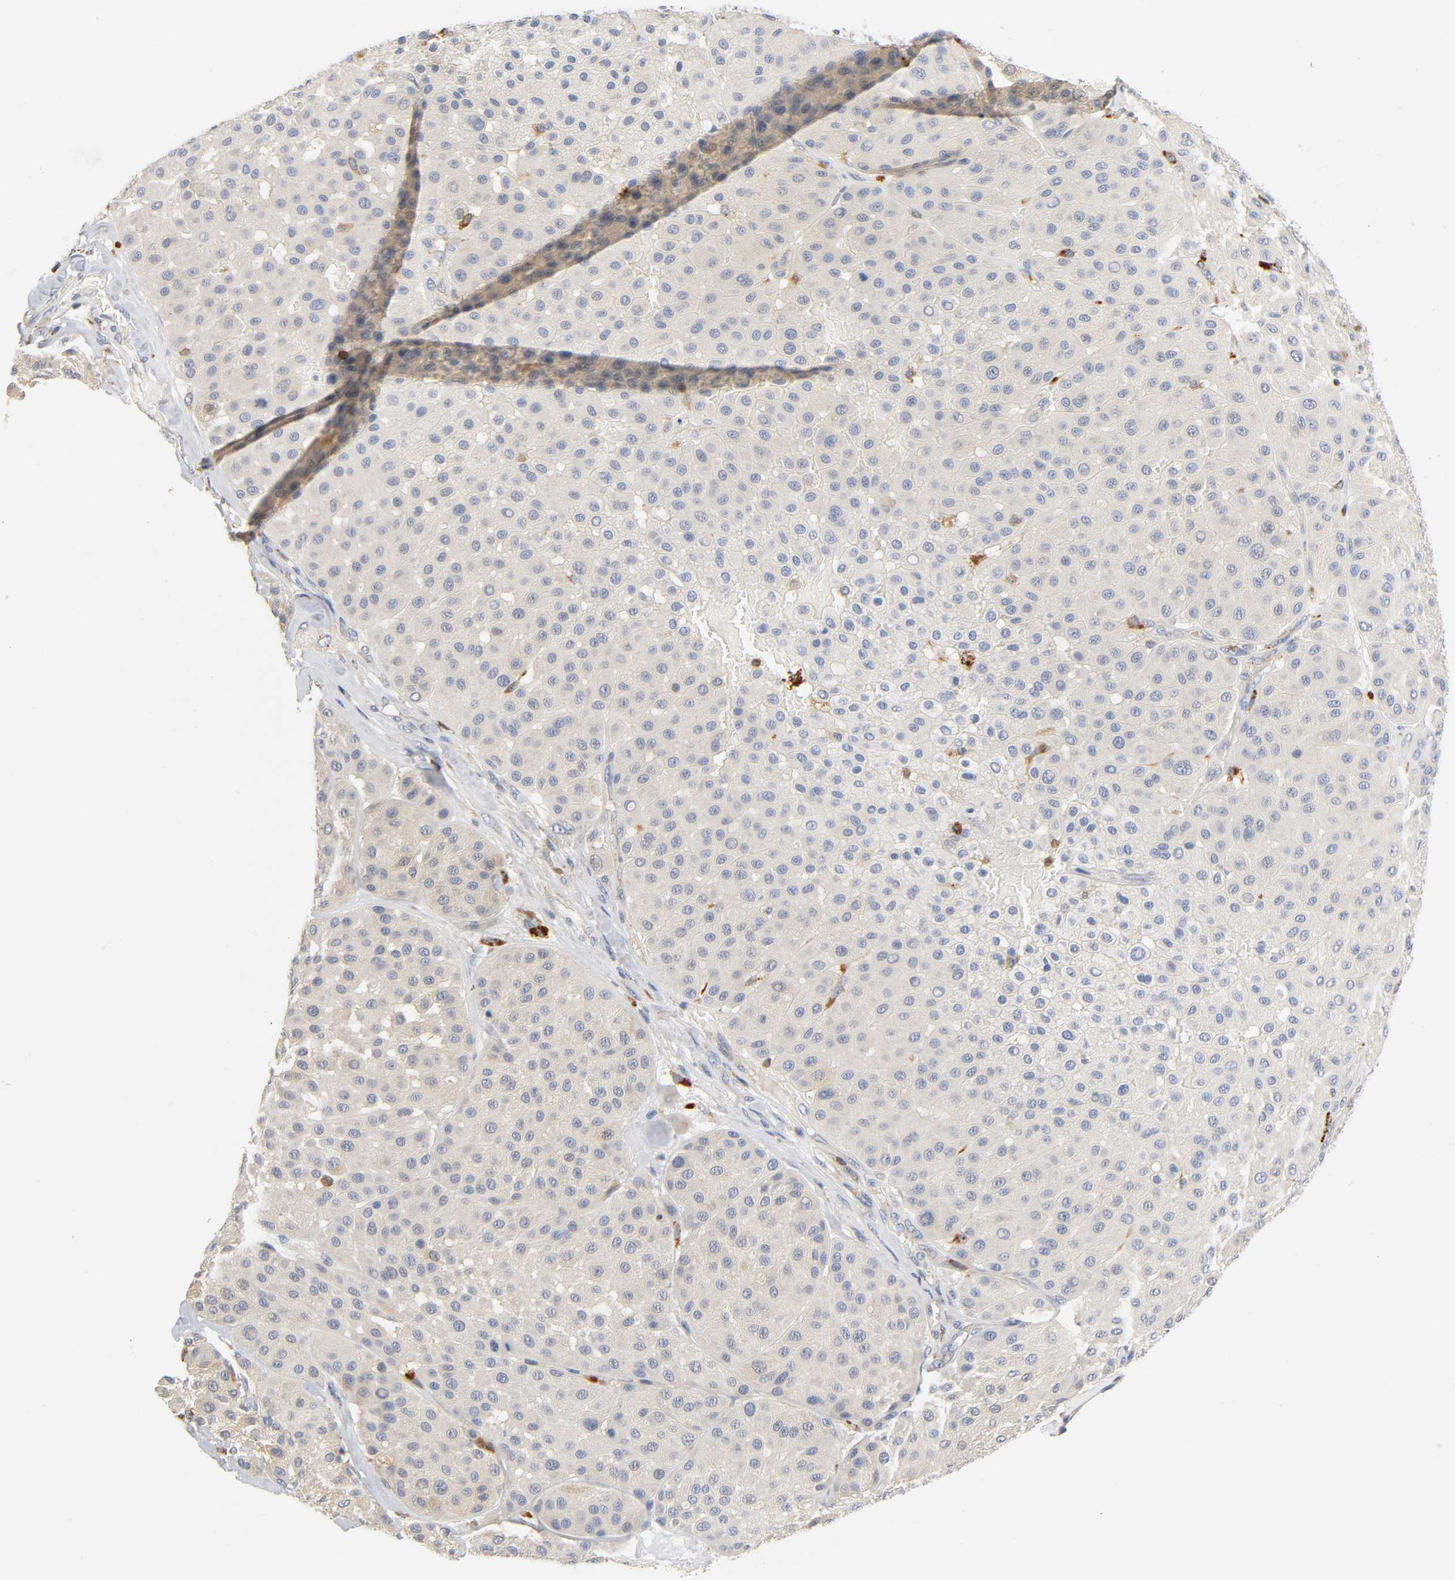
{"staining": {"intensity": "negative", "quantity": "none", "location": "none"}, "tissue": "melanoma", "cell_type": "Tumor cells", "image_type": "cancer", "snomed": [{"axis": "morphology", "description": "Normal tissue, NOS"}, {"axis": "morphology", "description": "Malignant melanoma, Metastatic site"}, {"axis": "topography", "description": "Skin"}], "caption": "An IHC micrograph of melanoma is shown. There is no staining in tumor cells of melanoma.", "gene": "UCKL1", "patient": {"sex": "male", "age": 41}}